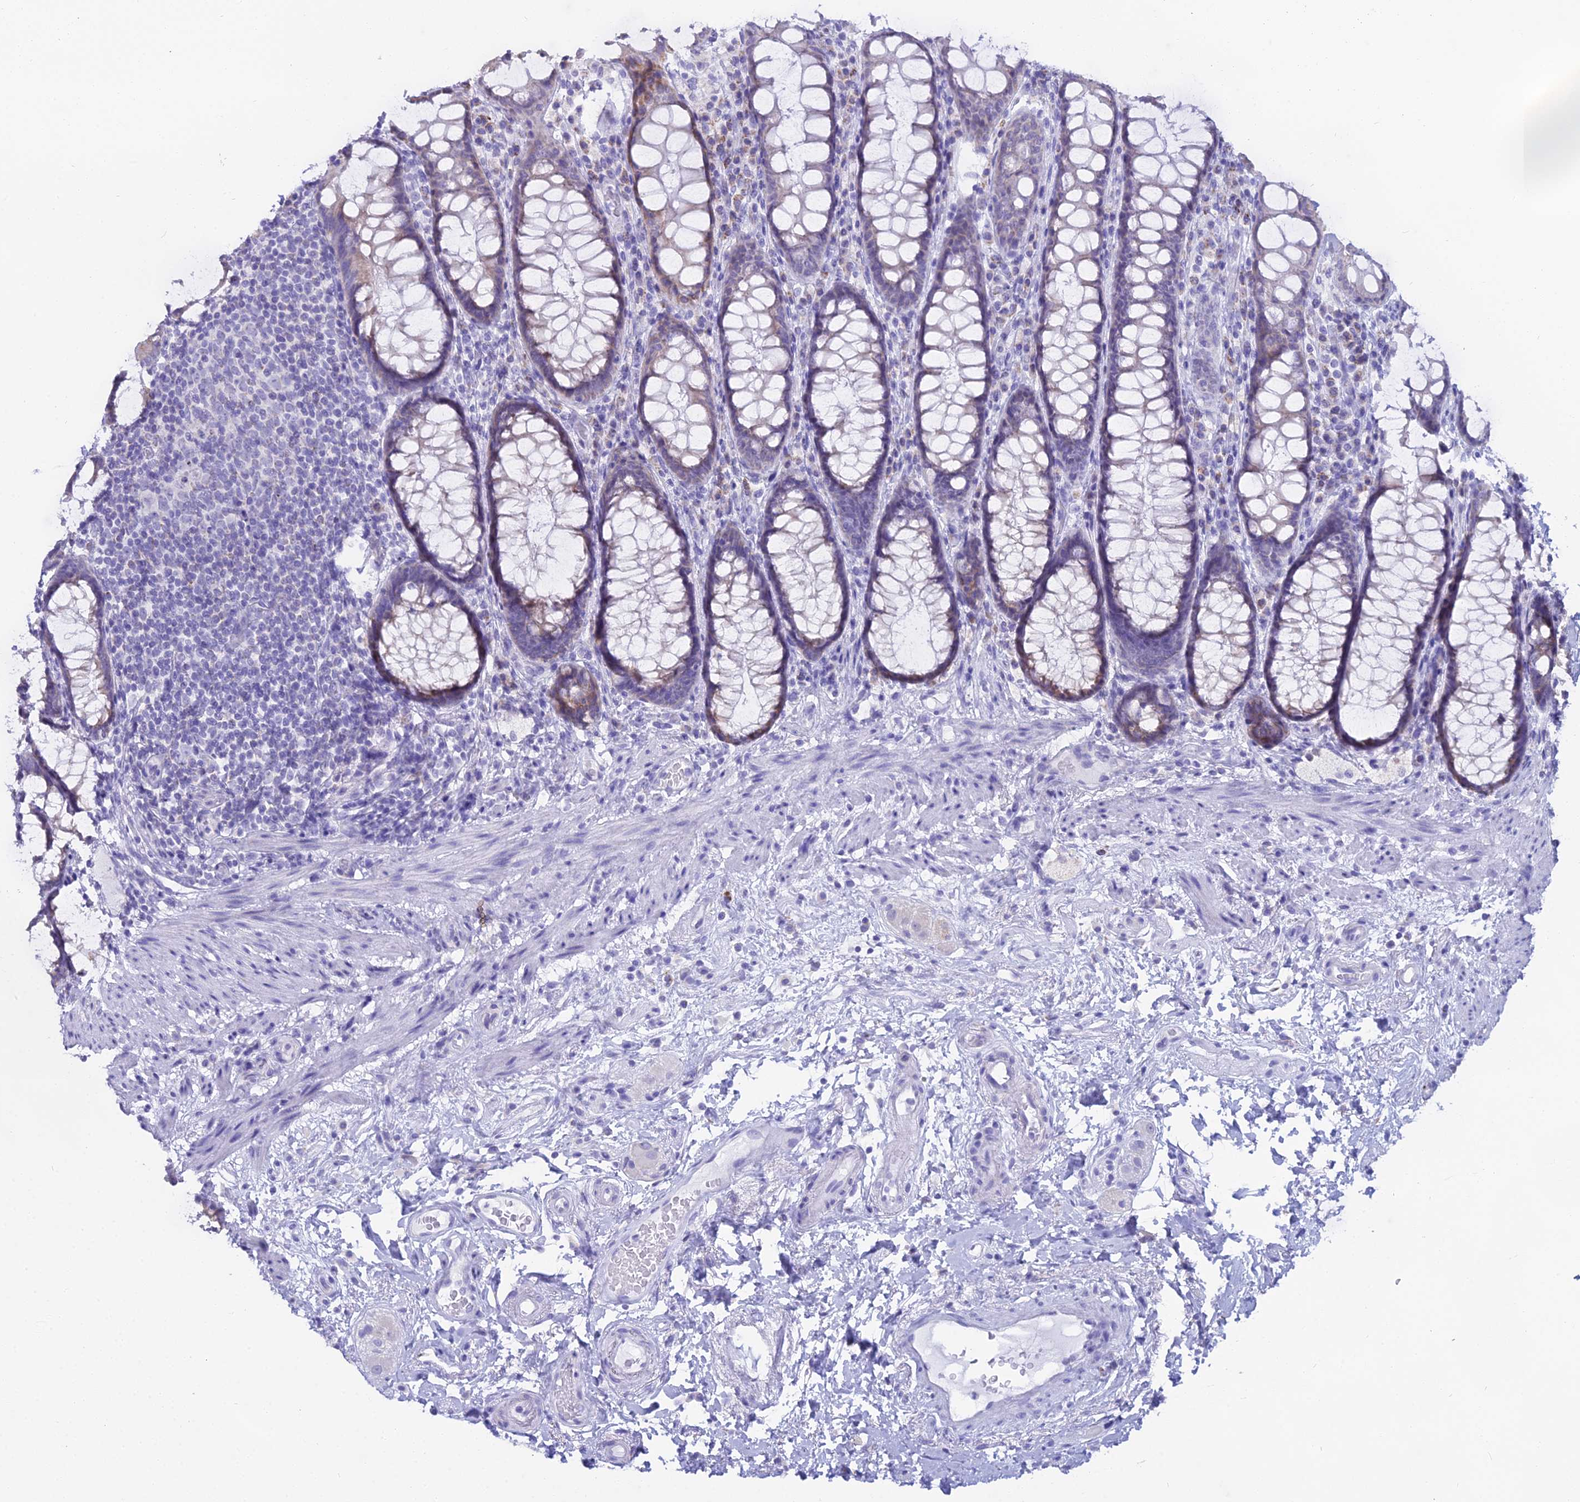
{"staining": {"intensity": "weak", "quantity": "25%-75%", "location": "cytoplasmic/membranous"}, "tissue": "rectum", "cell_type": "Glandular cells", "image_type": "normal", "snomed": [{"axis": "morphology", "description": "Normal tissue, NOS"}, {"axis": "topography", "description": "Rectum"}], "caption": "This histopathology image shows IHC staining of normal rectum, with low weak cytoplasmic/membranous positivity in about 25%-75% of glandular cells.", "gene": "CGB1", "patient": {"sex": "male", "age": 83}}